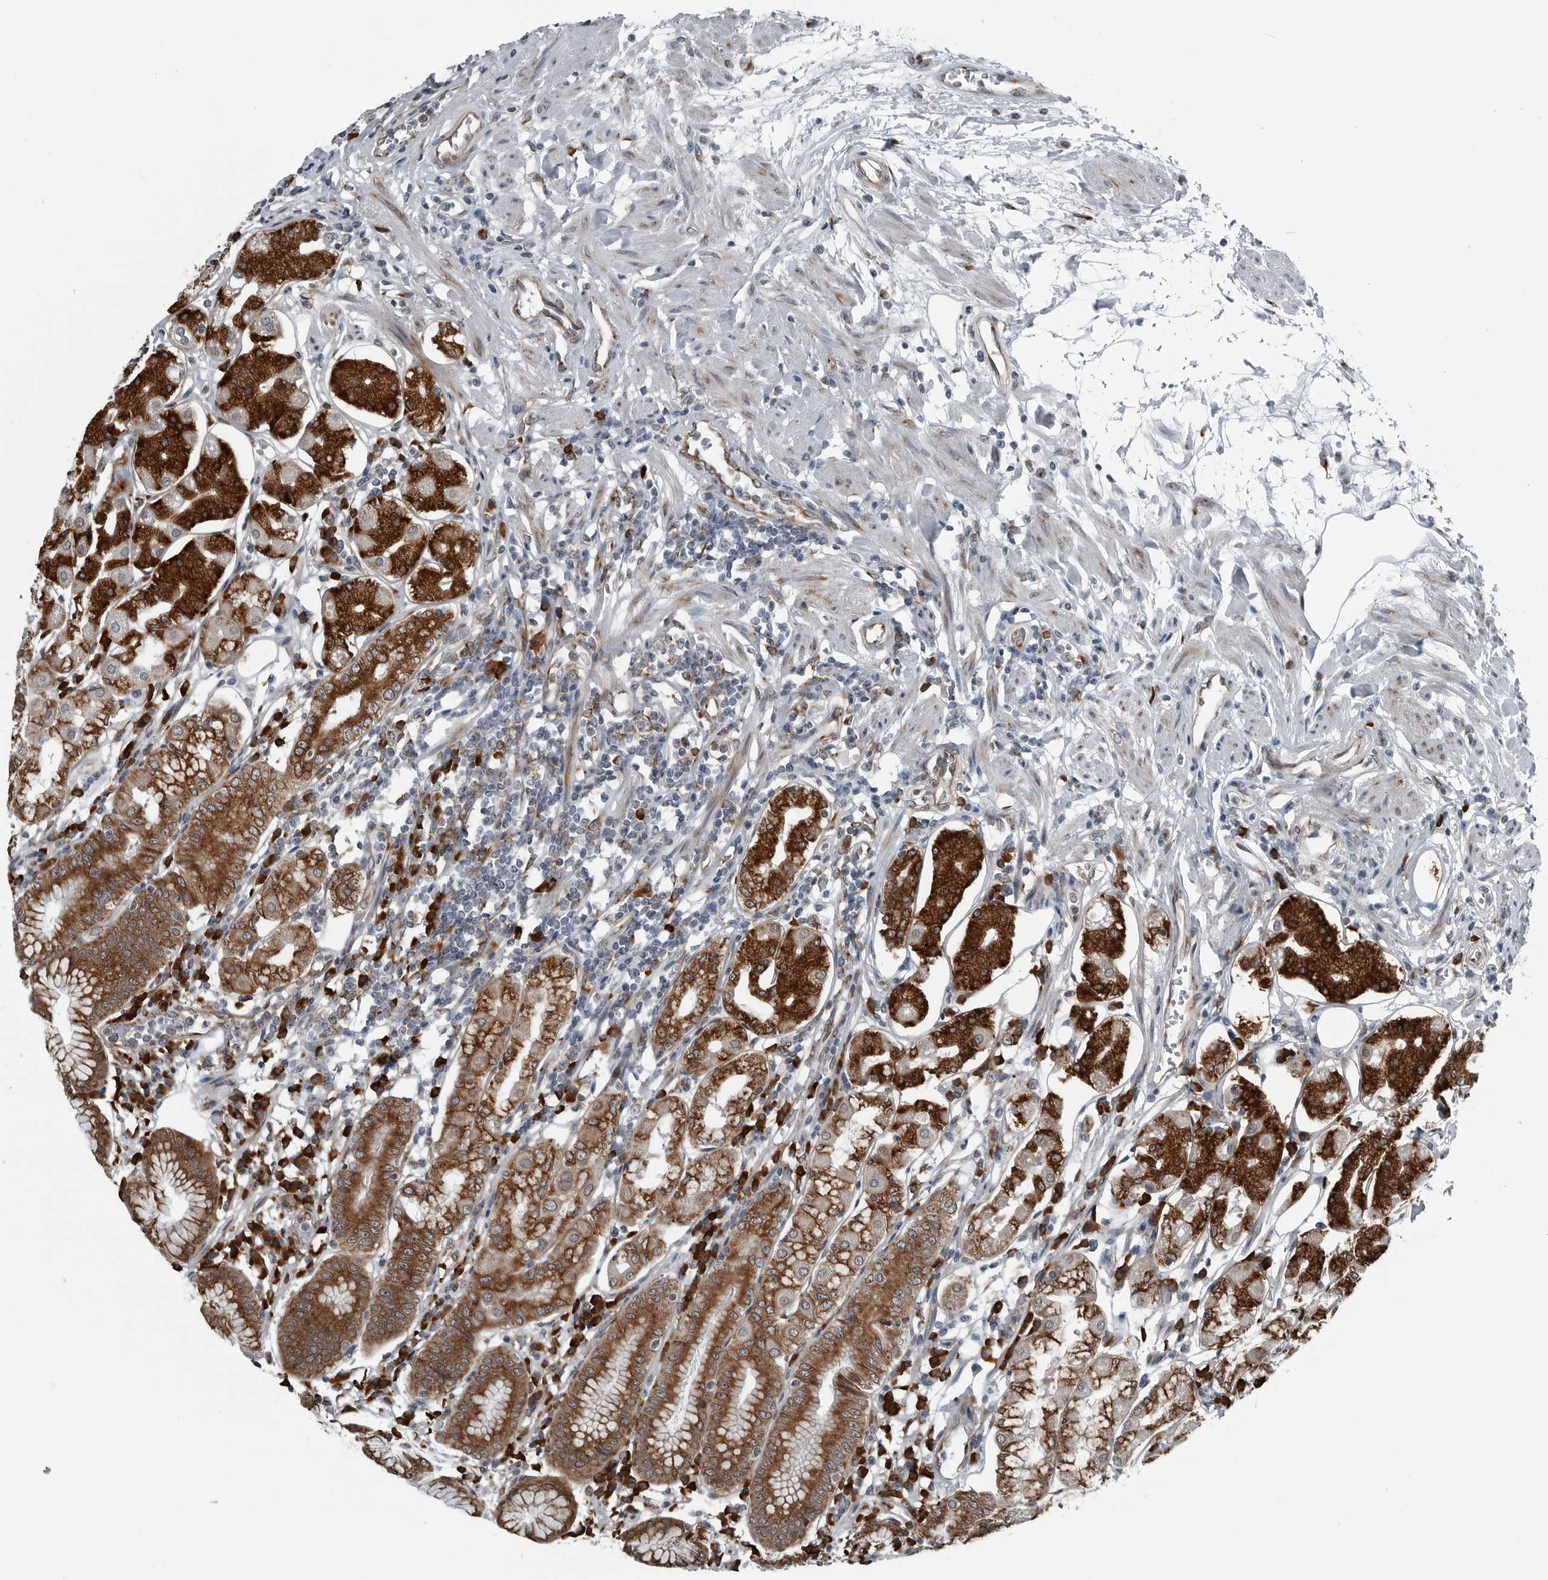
{"staining": {"intensity": "strong", "quantity": ">75%", "location": "cytoplasmic/membranous"}, "tissue": "stomach", "cell_type": "Glandular cells", "image_type": "normal", "snomed": [{"axis": "morphology", "description": "Normal tissue, NOS"}, {"axis": "topography", "description": "Stomach"}, {"axis": "topography", "description": "Stomach, lower"}], "caption": "An image showing strong cytoplasmic/membranous expression in approximately >75% of glandular cells in benign stomach, as visualized by brown immunohistochemical staining.", "gene": "CEP85", "patient": {"sex": "female", "age": 56}}